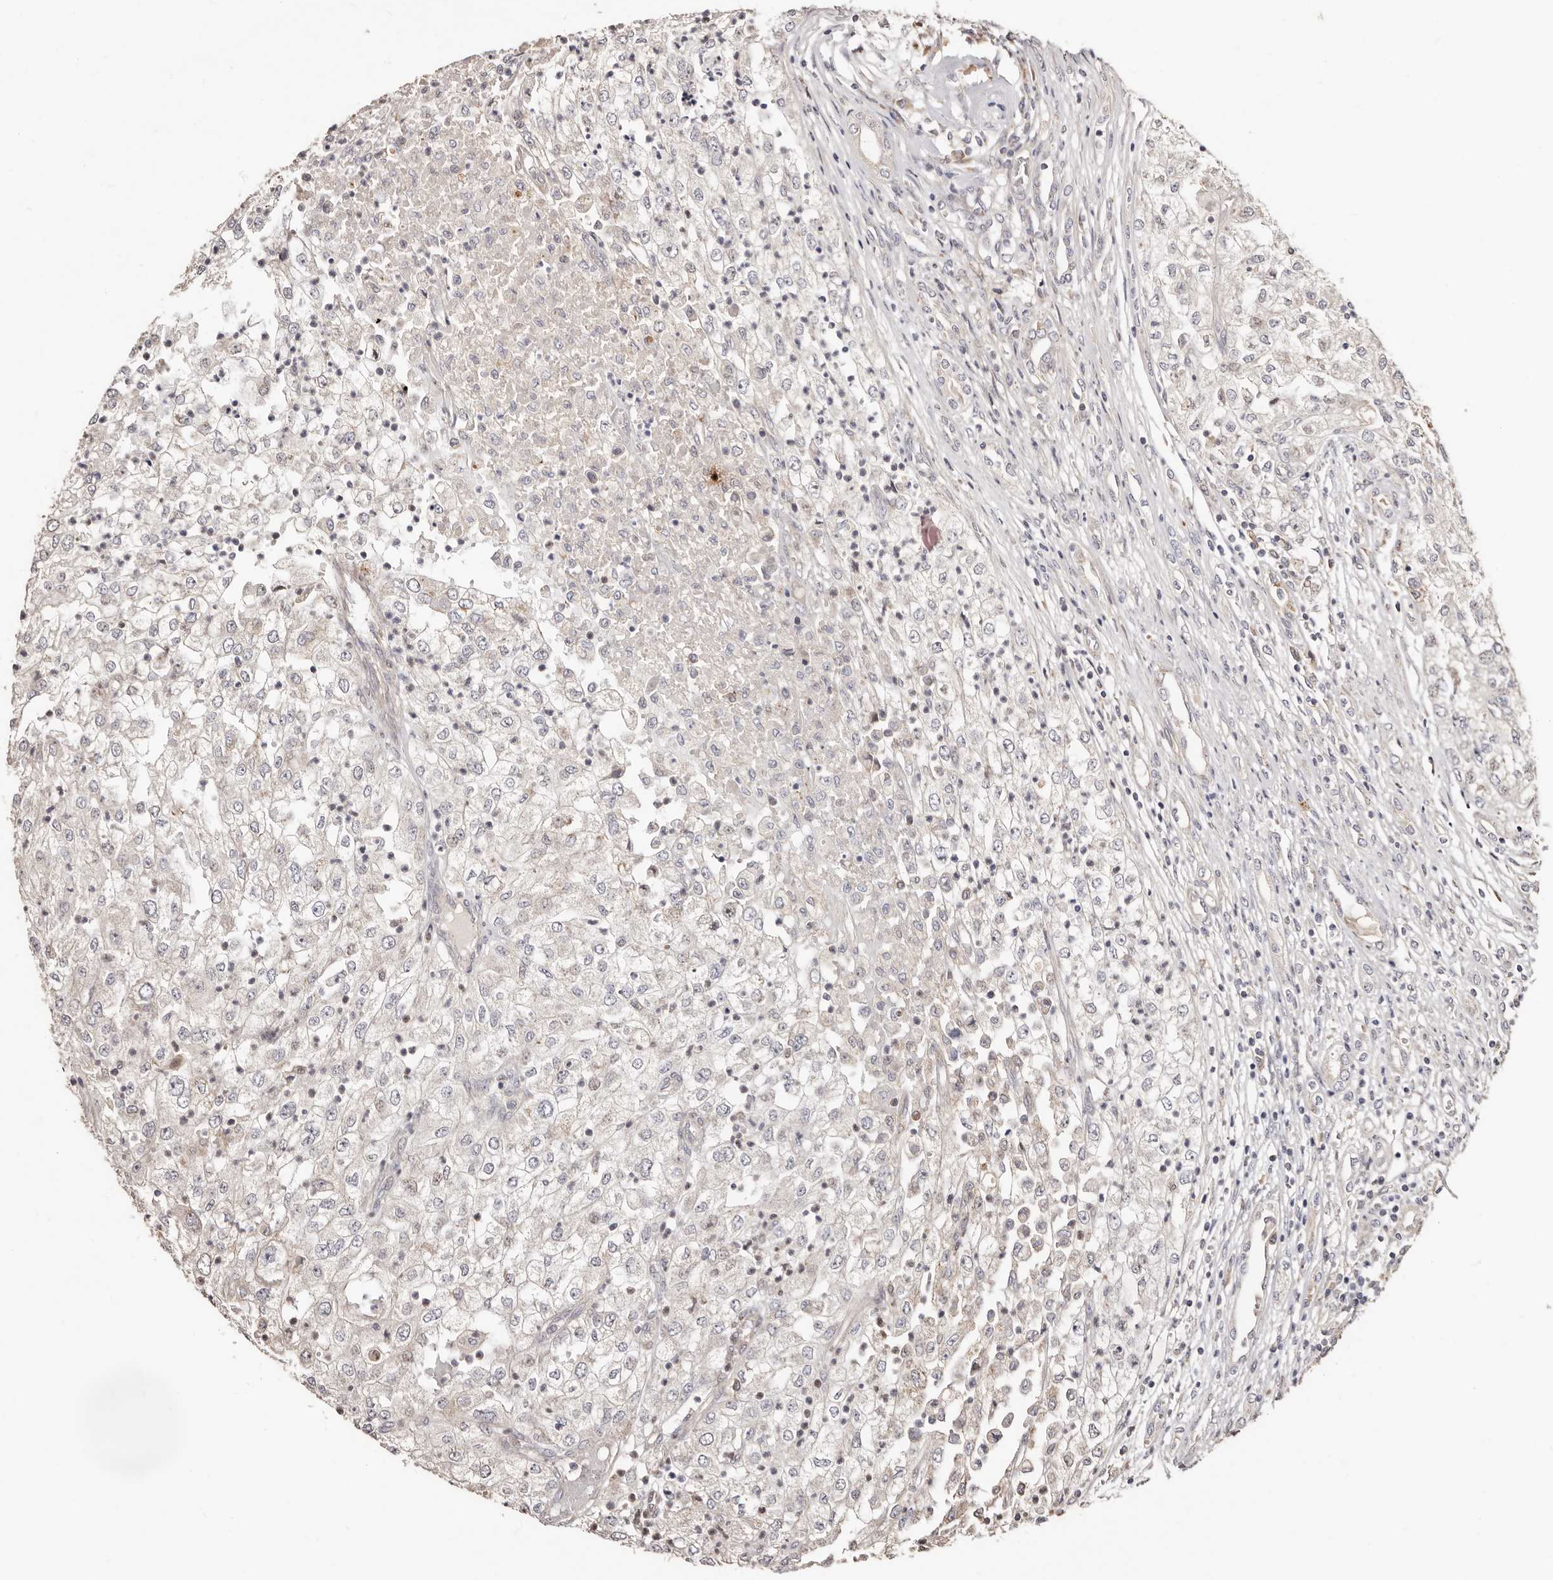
{"staining": {"intensity": "negative", "quantity": "none", "location": "none"}, "tissue": "renal cancer", "cell_type": "Tumor cells", "image_type": "cancer", "snomed": [{"axis": "morphology", "description": "Adenocarcinoma, NOS"}, {"axis": "topography", "description": "Kidney"}], "caption": "A high-resolution micrograph shows immunohistochemistry staining of renal cancer, which exhibits no significant positivity in tumor cells.", "gene": "APOL6", "patient": {"sex": "female", "age": 54}}